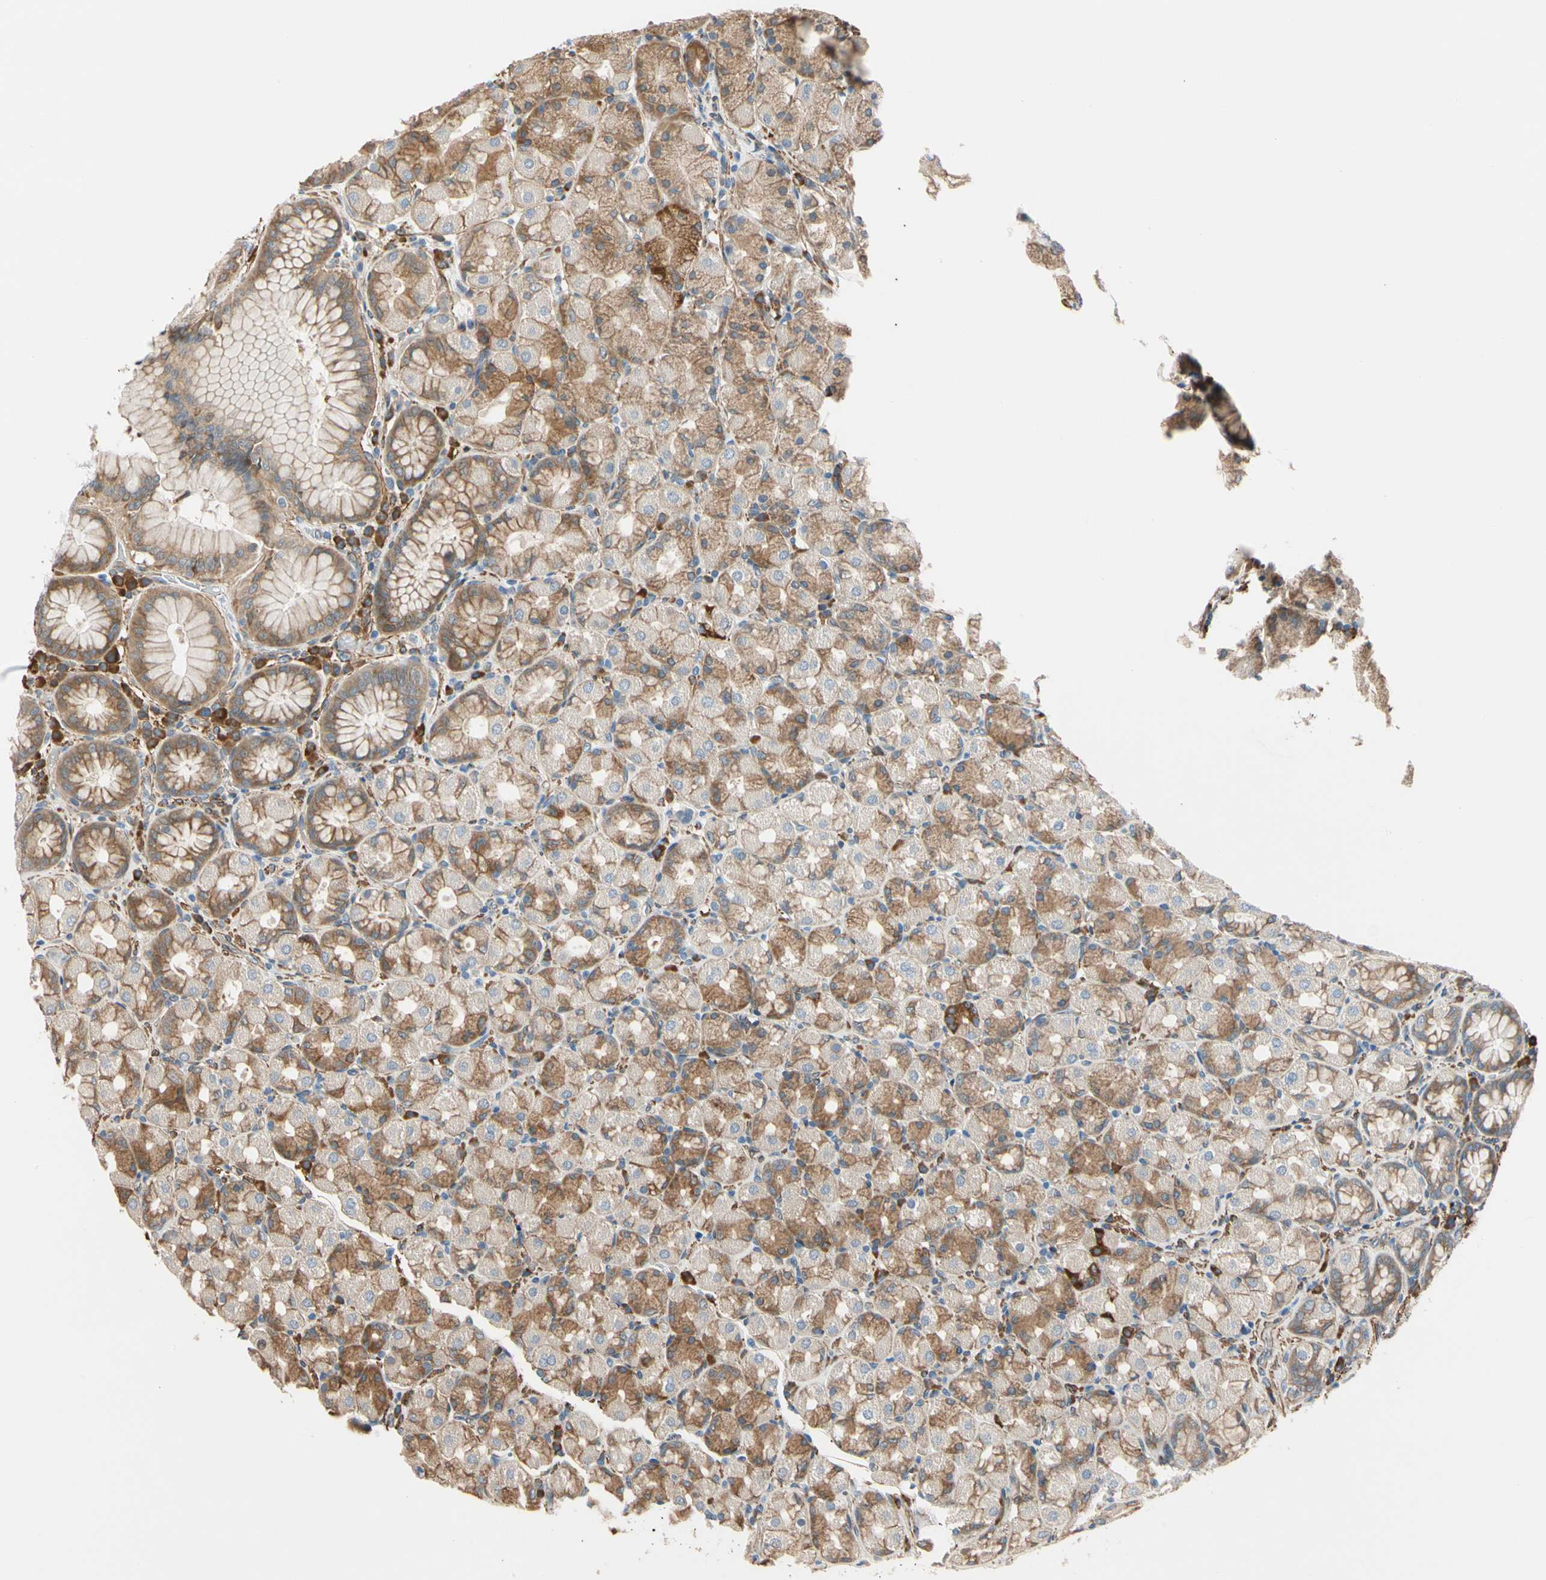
{"staining": {"intensity": "moderate", "quantity": ">75%", "location": "cytoplasmic/membranous"}, "tissue": "stomach", "cell_type": "Glandular cells", "image_type": "normal", "snomed": [{"axis": "morphology", "description": "Normal tissue, NOS"}, {"axis": "topography", "description": "Stomach, upper"}], "caption": "Moderate cytoplasmic/membranous expression for a protein is appreciated in approximately >75% of glandular cells of benign stomach using IHC.", "gene": "LIMK2", "patient": {"sex": "male", "age": 68}}